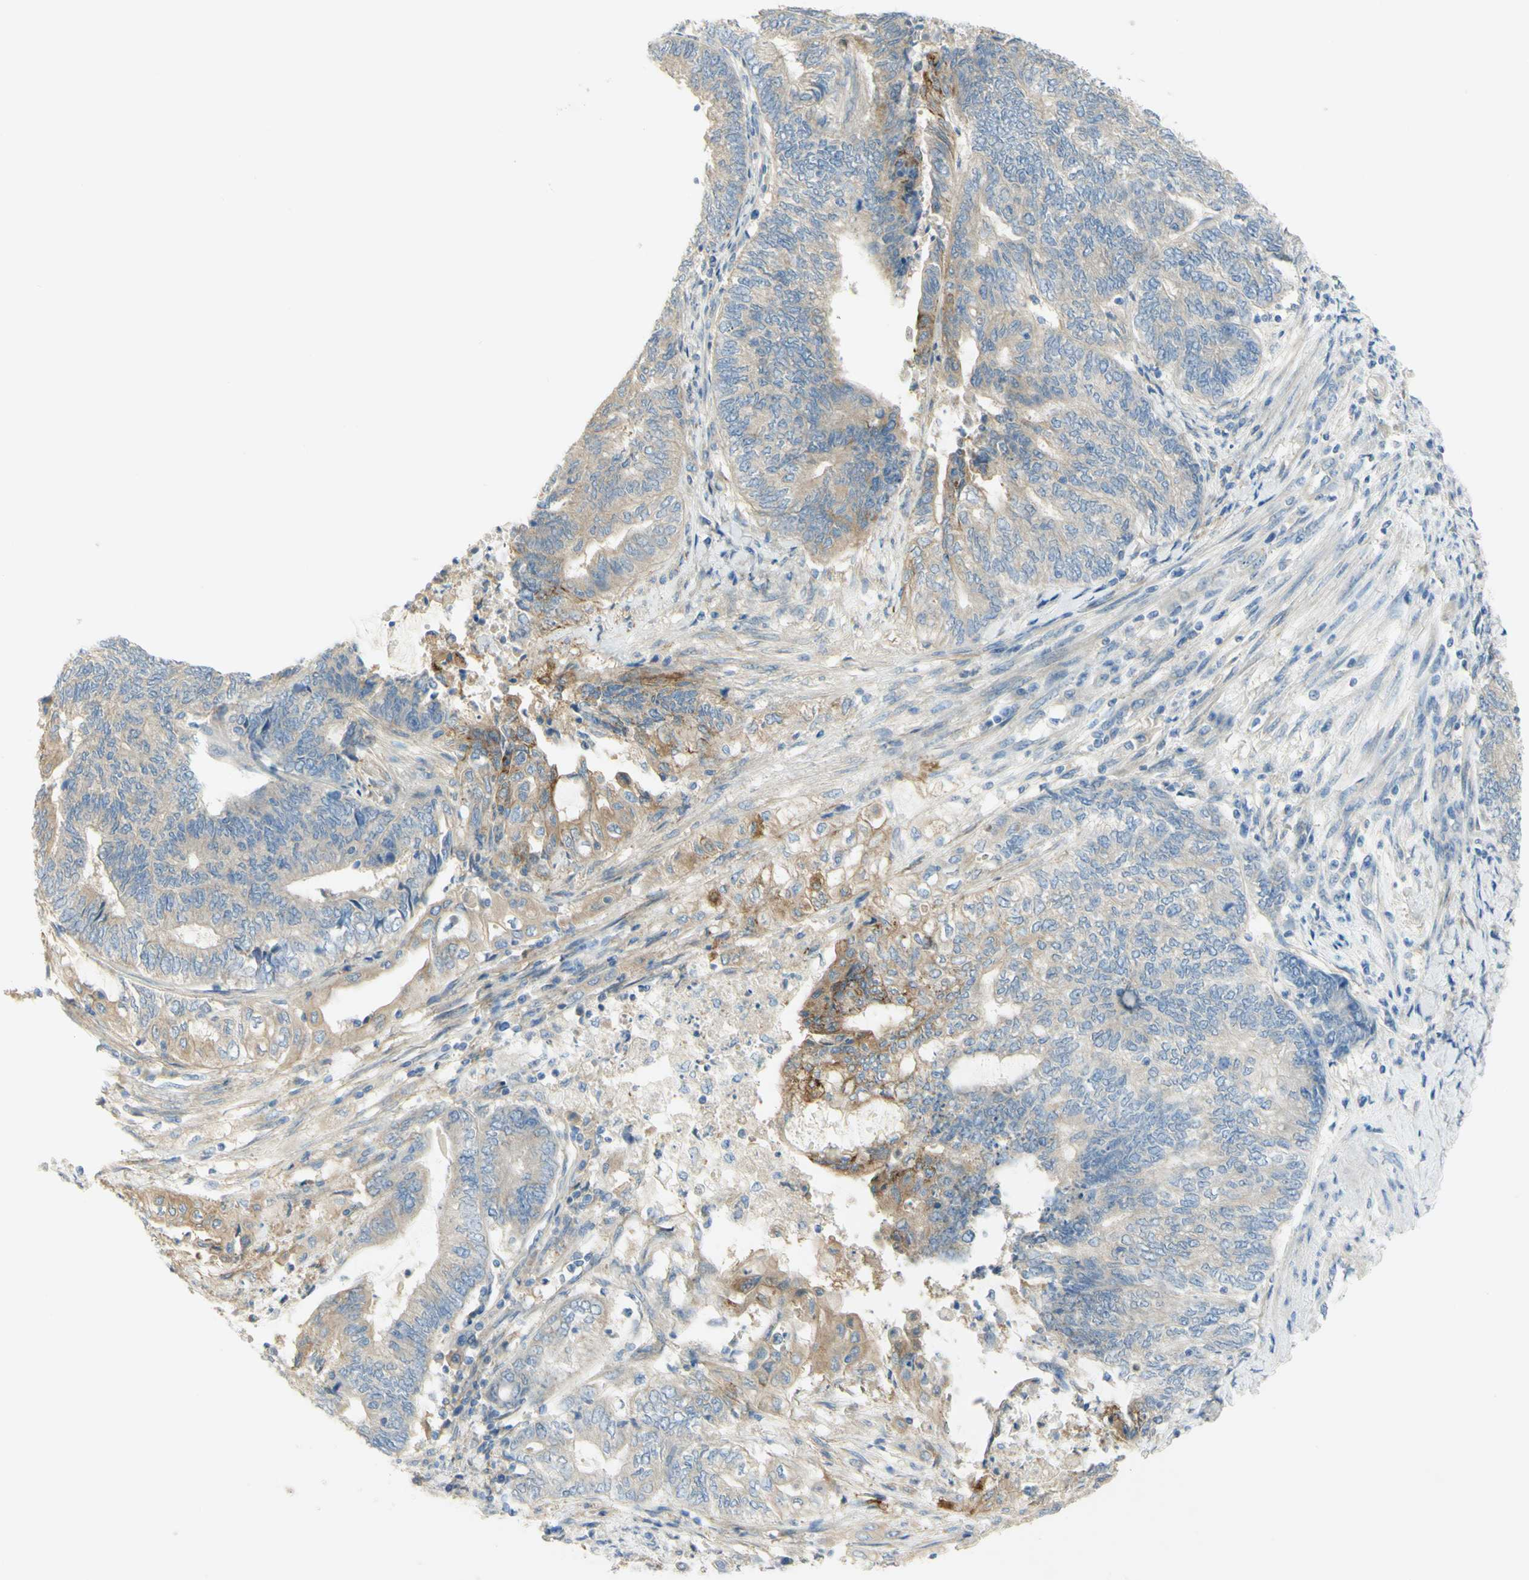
{"staining": {"intensity": "moderate", "quantity": "<25%", "location": "cytoplasmic/membranous"}, "tissue": "endometrial cancer", "cell_type": "Tumor cells", "image_type": "cancer", "snomed": [{"axis": "morphology", "description": "Adenocarcinoma, NOS"}, {"axis": "topography", "description": "Uterus"}, {"axis": "topography", "description": "Endometrium"}], "caption": "This image demonstrates immunohistochemistry staining of endometrial cancer, with low moderate cytoplasmic/membranous staining in about <25% of tumor cells.", "gene": "GCNT3", "patient": {"sex": "female", "age": 70}}